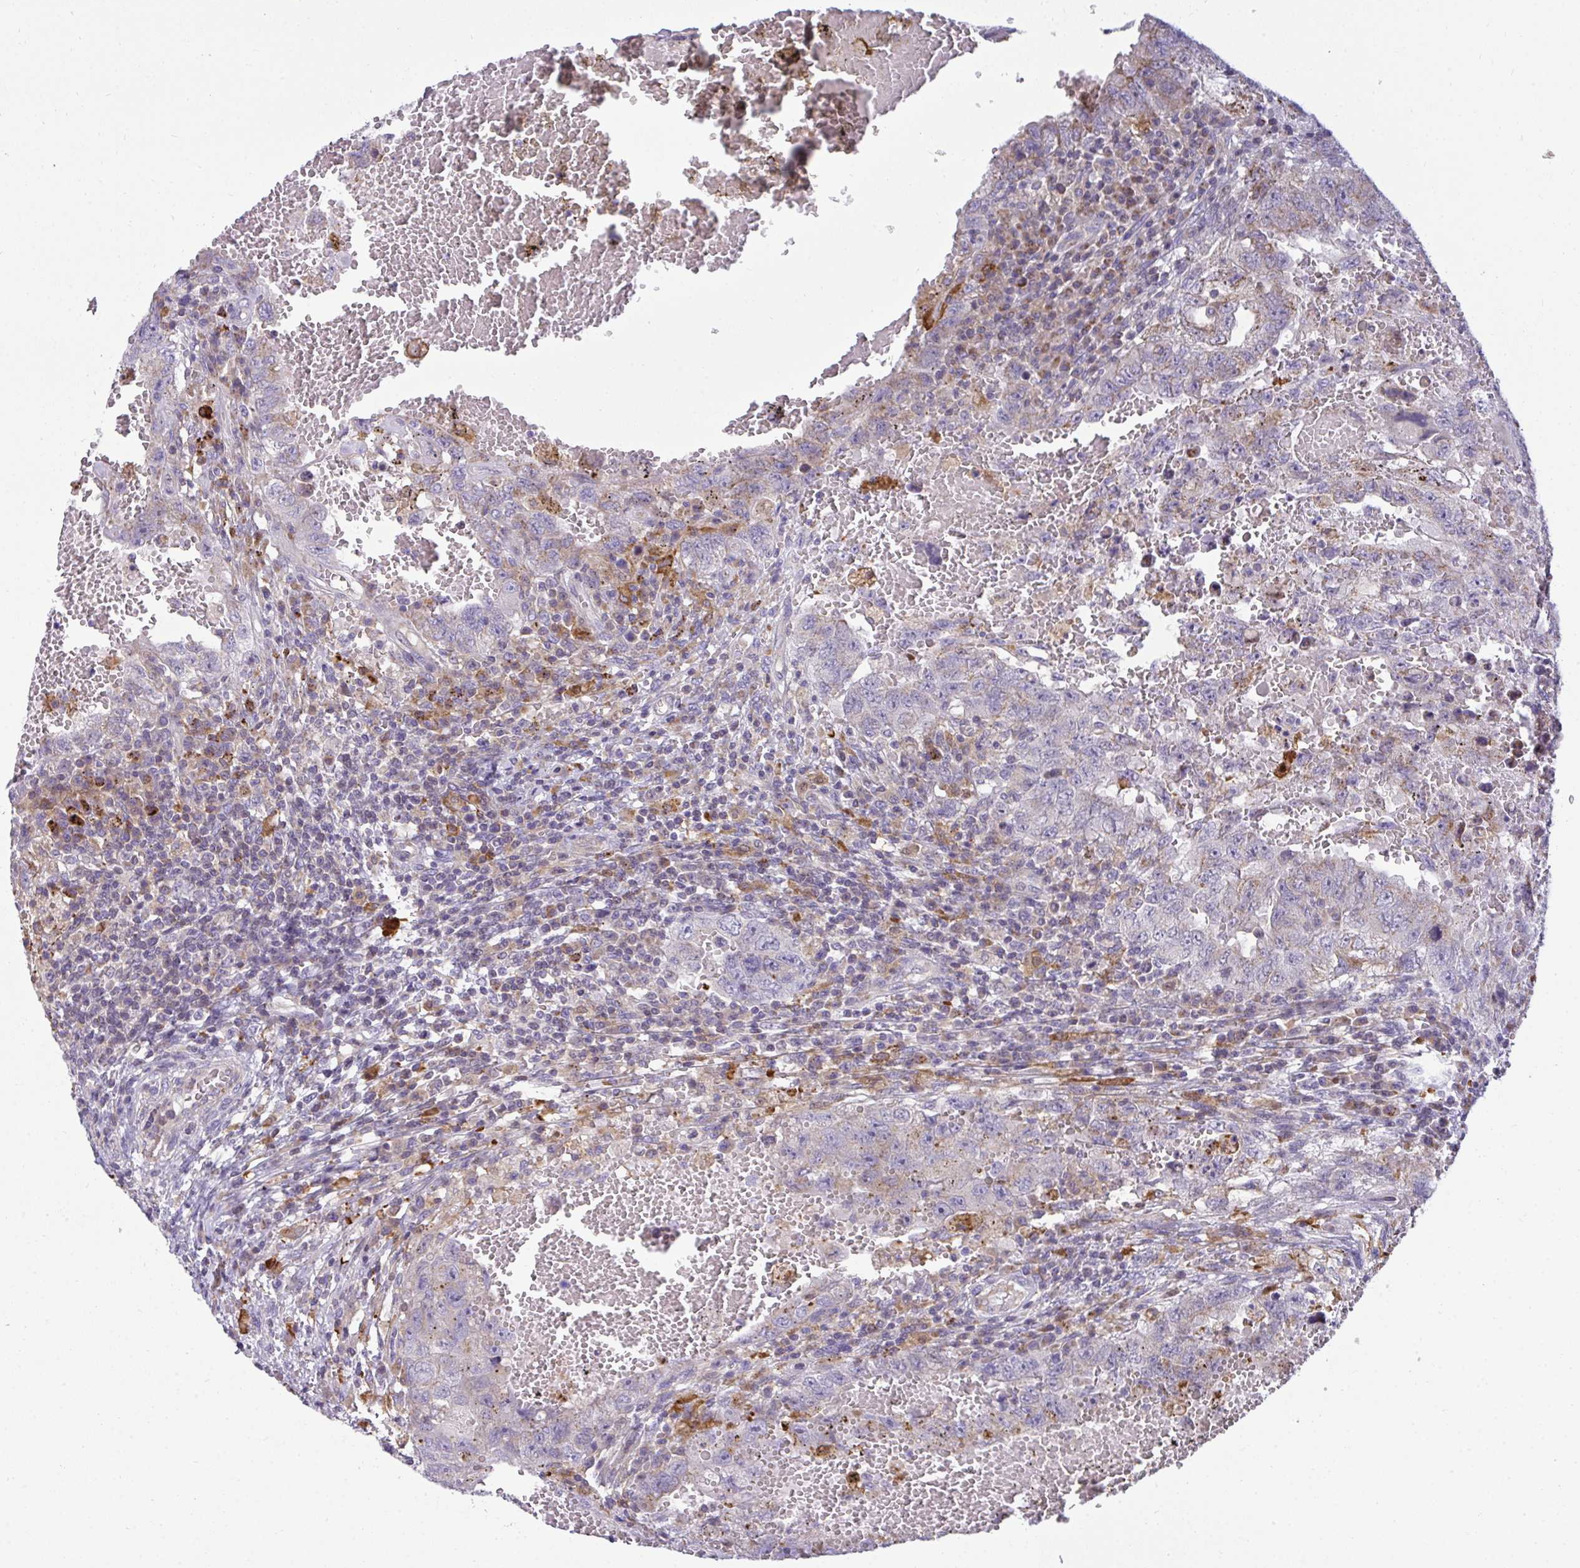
{"staining": {"intensity": "weak", "quantity": "<25%", "location": "cytoplasmic/membranous"}, "tissue": "testis cancer", "cell_type": "Tumor cells", "image_type": "cancer", "snomed": [{"axis": "morphology", "description": "Carcinoma, Embryonal, NOS"}, {"axis": "topography", "description": "Testis"}], "caption": "Testis cancer was stained to show a protein in brown. There is no significant staining in tumor cells. (DAB immunohistochemistry visualized using brightfield microscopy, high magnification).", "gene": "SRRM4", "patient": {"sex": "male", "age": 26}}